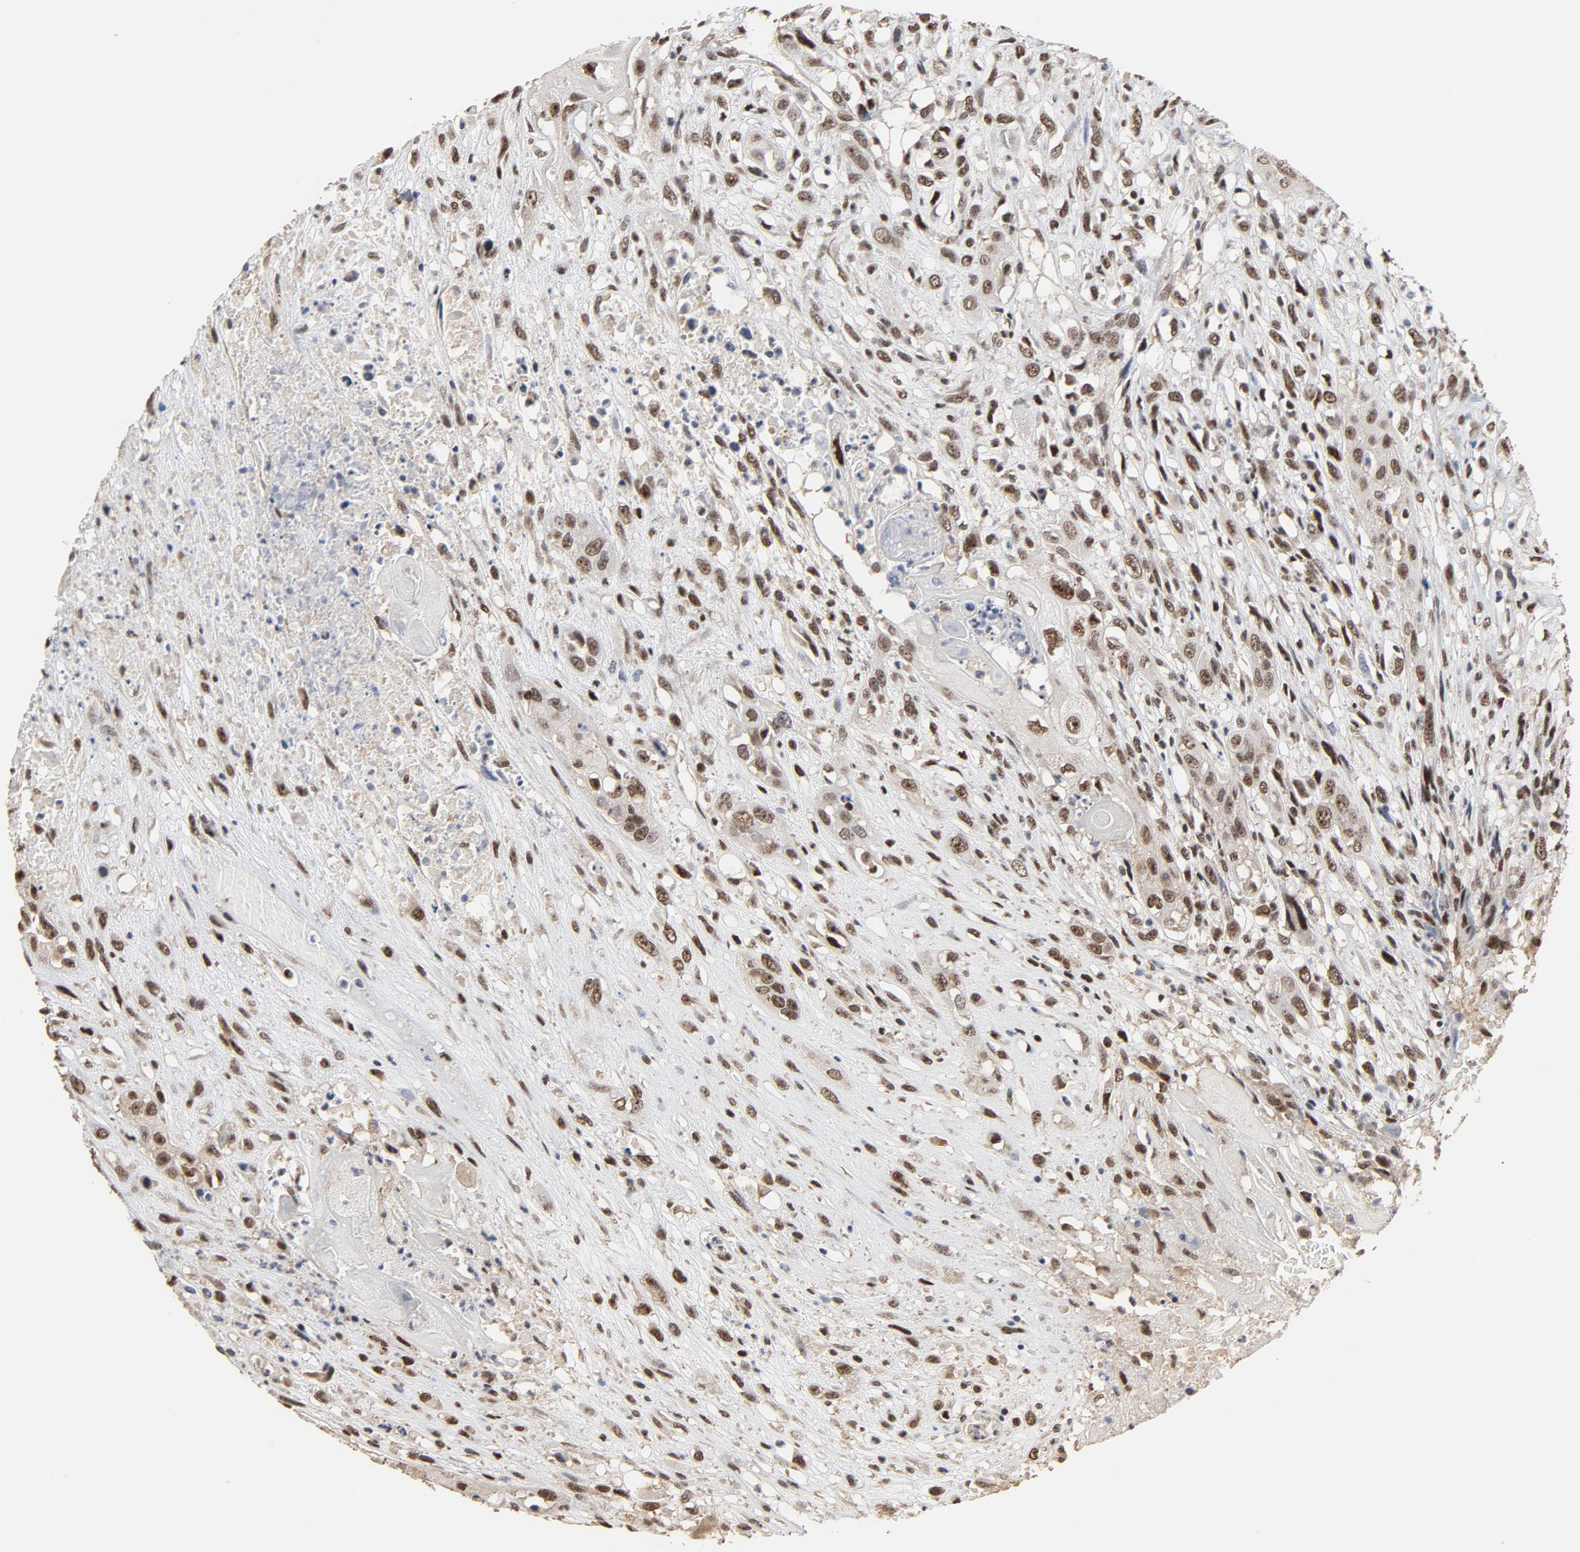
{"staining": {"intensity": "moderate", "quantity": ">75%", "location": "nuclear"}, "tissue": "head and neck cancer", "cell_type": "Tumor cells", "image_type": "cancer", "snomed": [{"axis": "morphology", "description": "Necrosis, NOS"}, {"axis": "morphology", "description": "Neoplasm, malignant, NOS"}, {"axis": "topography", "description": "Salivary gland"}, {"axis": "topography", "description": "Head-Neck"}], "caption": "Immunohistochemistry of human head and neck malignant neoplasm exhibits medium levels of moderate nuclear positivity in about >75% of tumor cells. (brown staining indicates protein expression, while blue staining denotes nuclei).", "gene": "TP53RK", "patient": {"sex": "male", "age": 43}}